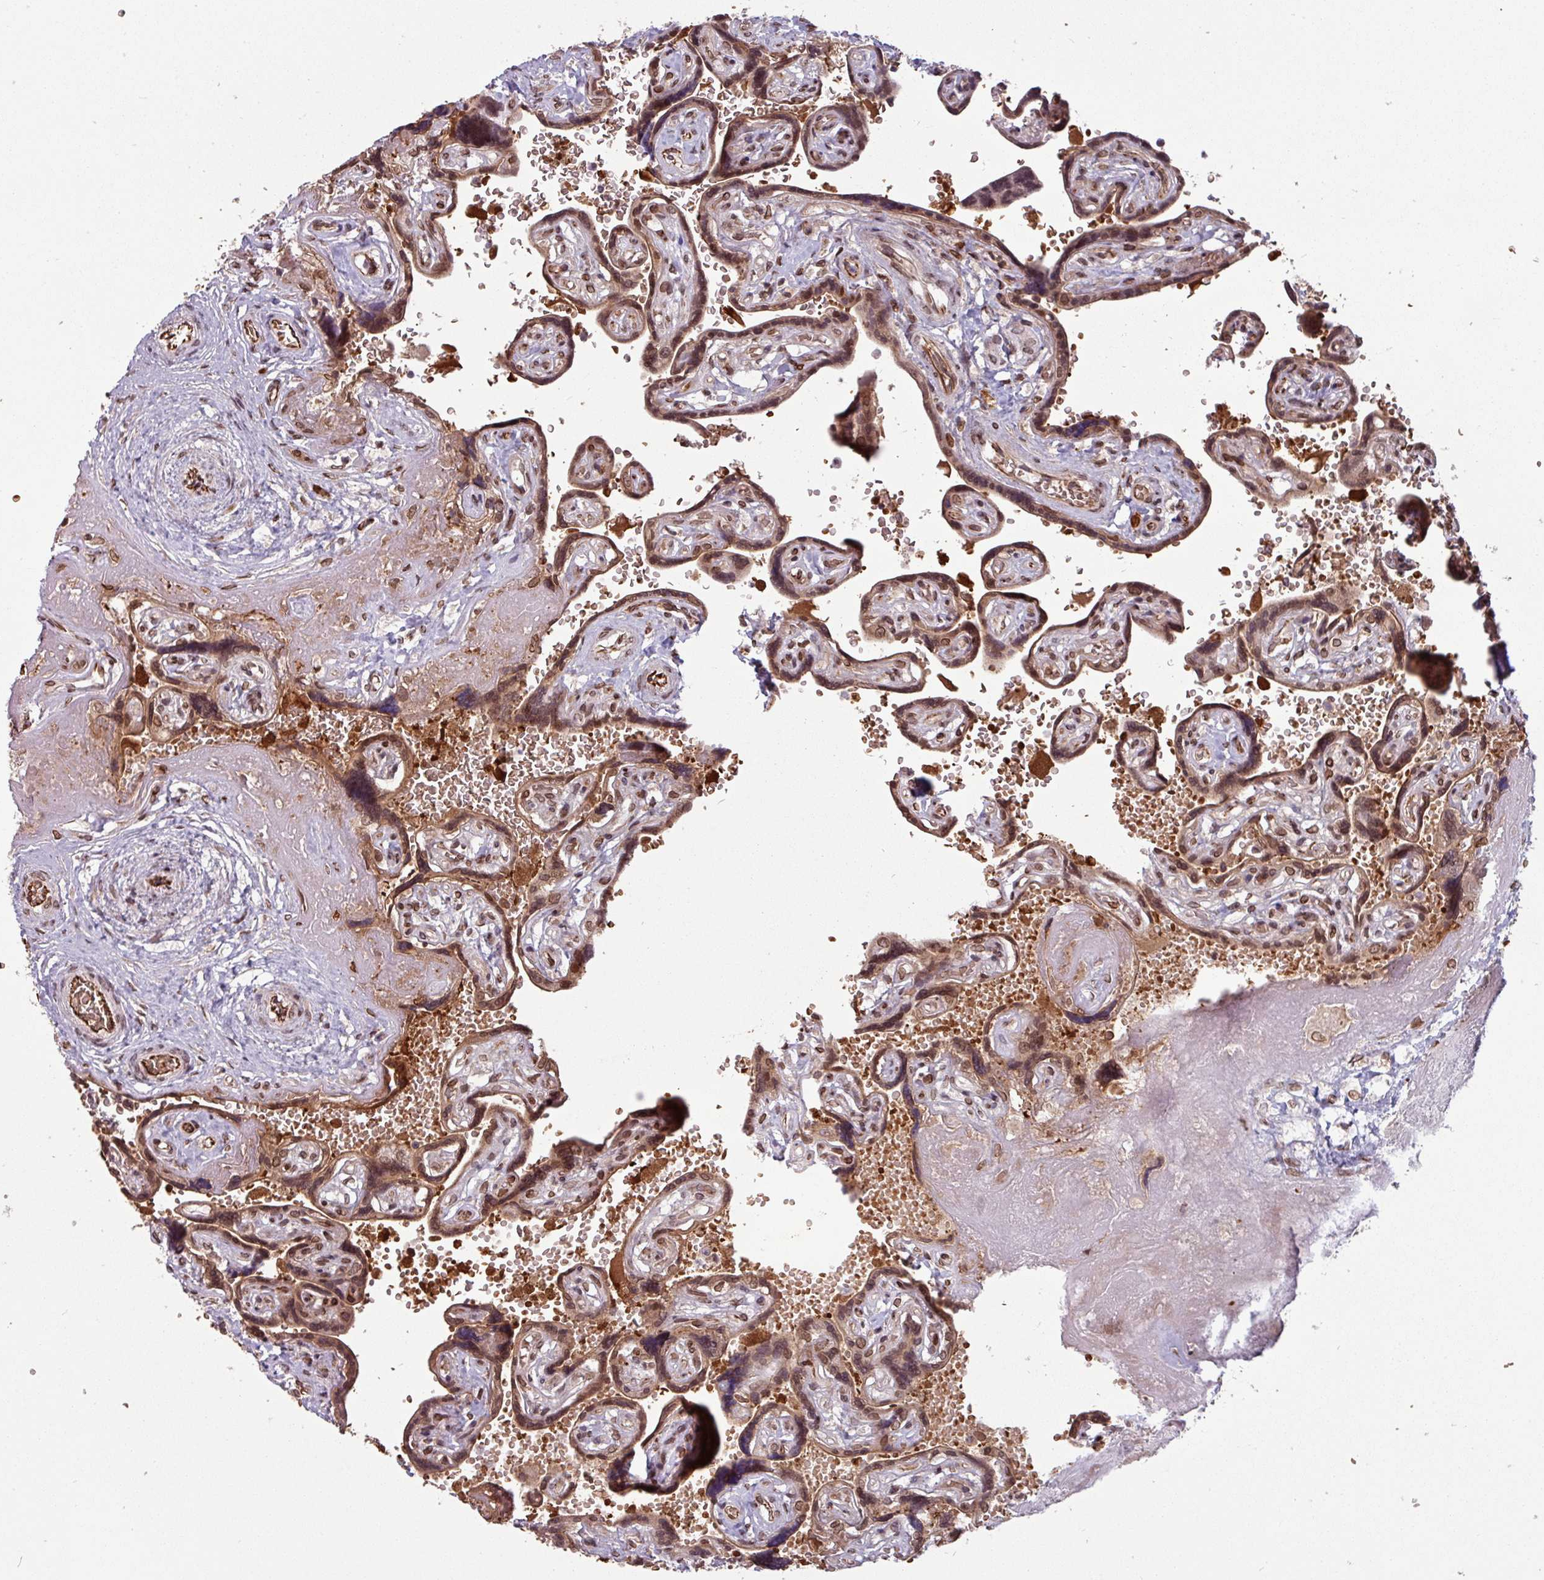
{"staining": {"intensity": "moderate", "quantity": ">75%", "location": "cytoplasmic/membranous,nuclear"}, "tissue": "placenta", "cell_type": "Trophoblastic cells", "image_type": "normal", "snomed": [{"axis": "morphology", "description": "Normal tissue, NOS"}, {"axis": "topography", "description": "Placenta"}], "caption": "About >75% of trophoblastic cells in unremarkable human placenta reveal moderate cytoplasmic/membranous,nuclear protein staining as visualized by brown immunohistochemical staining.", "gene": "RBM4B", "patient": {"sex": "female", "age": 32}}